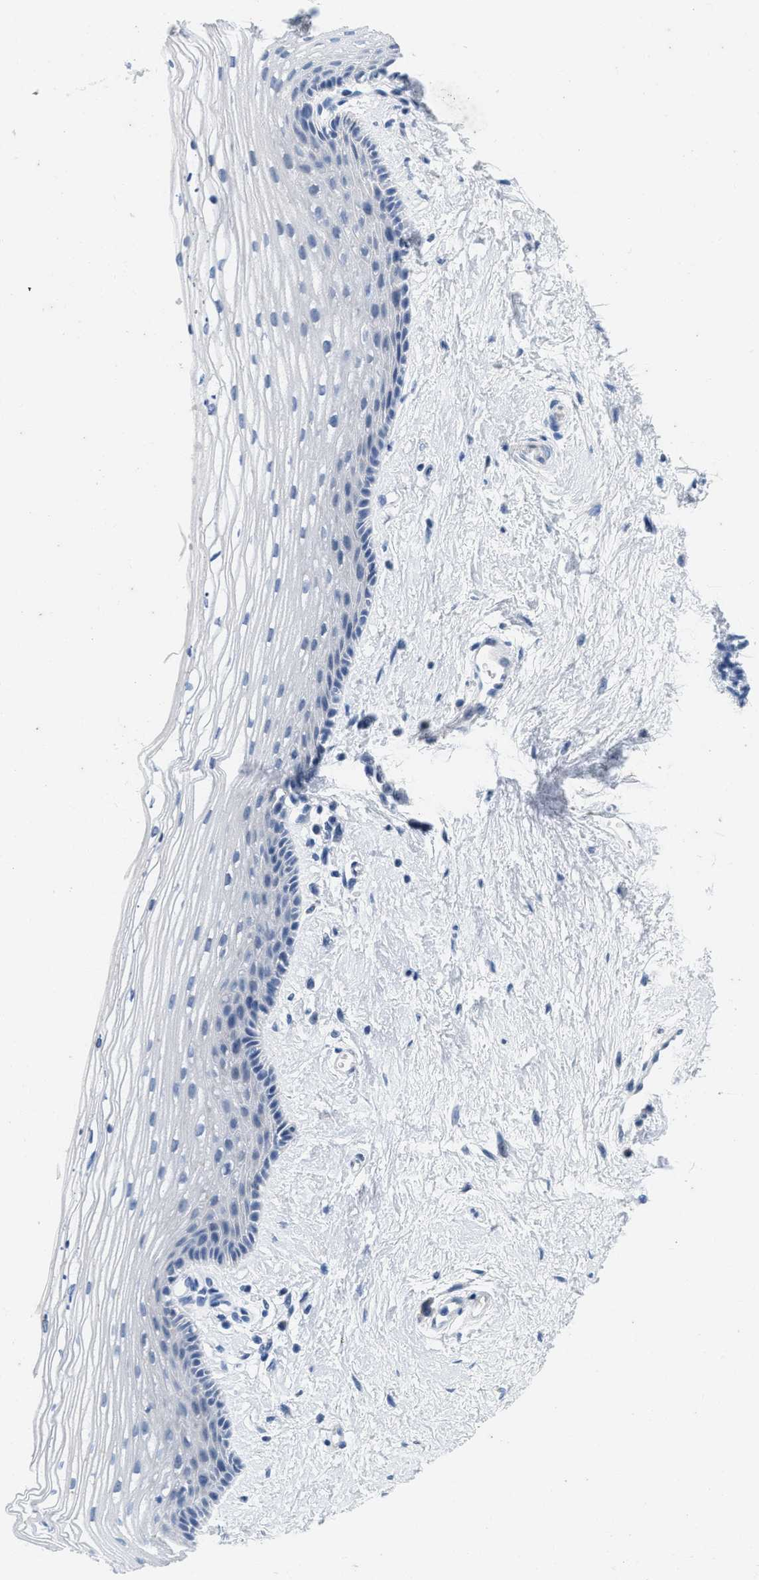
{"staining": {"intensity": "negative", "quantity": "none", "location": "none"}, "tissue": "vagina", "cell_type": "Squamous epithelial cells", "image_type": "normal", "snomed": [{"axis": "morphology", "description": "Normal tissue, NOS"}, {"axis": "topography", "description": "Vagina"}], "caption": "Immunohistochemistry (IHC) micrograph of normal vagina: vagina stained with DAB (3,3'-diaminobenzidine) demonstrates no significant protein positivity in squamous epithelial cells.", "gene": "ABCB11", "patient": {"sex": "female", "age": 46}}